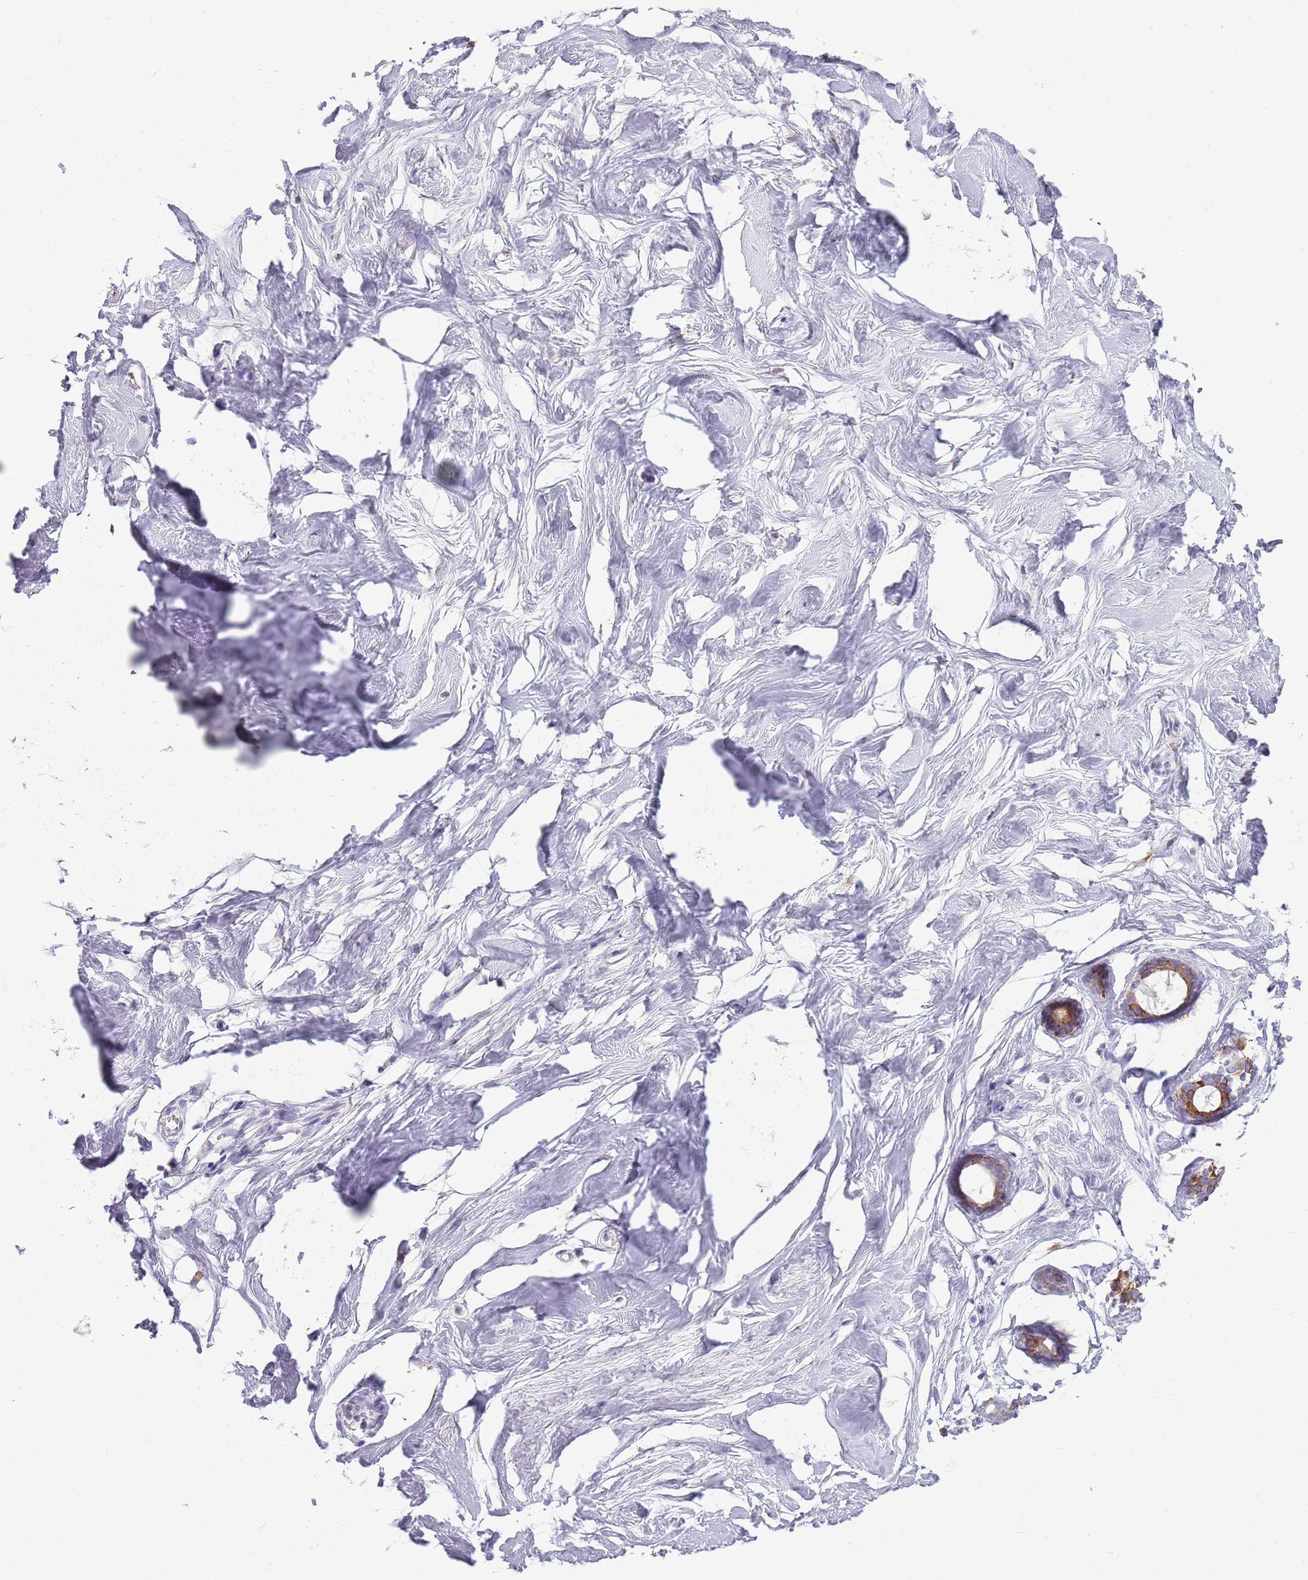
{"staining": {"intensity": "negative", "quantity": "none", "location": "none"}, "tissue": "breast", "cell_type": "Adipocytes", "image_type": "normal", "snomed": [{"axis": "morphology", "description": "Normal tissue, NOS"}, {"axis": "morphology", "description": "Adenoma, NOS"}, {"axis": "topography", "description": "Breast"}], "caption": "Adipocytes show no significant expression in unremarkable breast. The staining was performed using DAB to visualize the protein expression in brown, while the nuclei were stained in blue with hematoxylin (Magnification: 20x).", "gene": "KCTD19", "patient": {"sex": "female", "age": 23}}